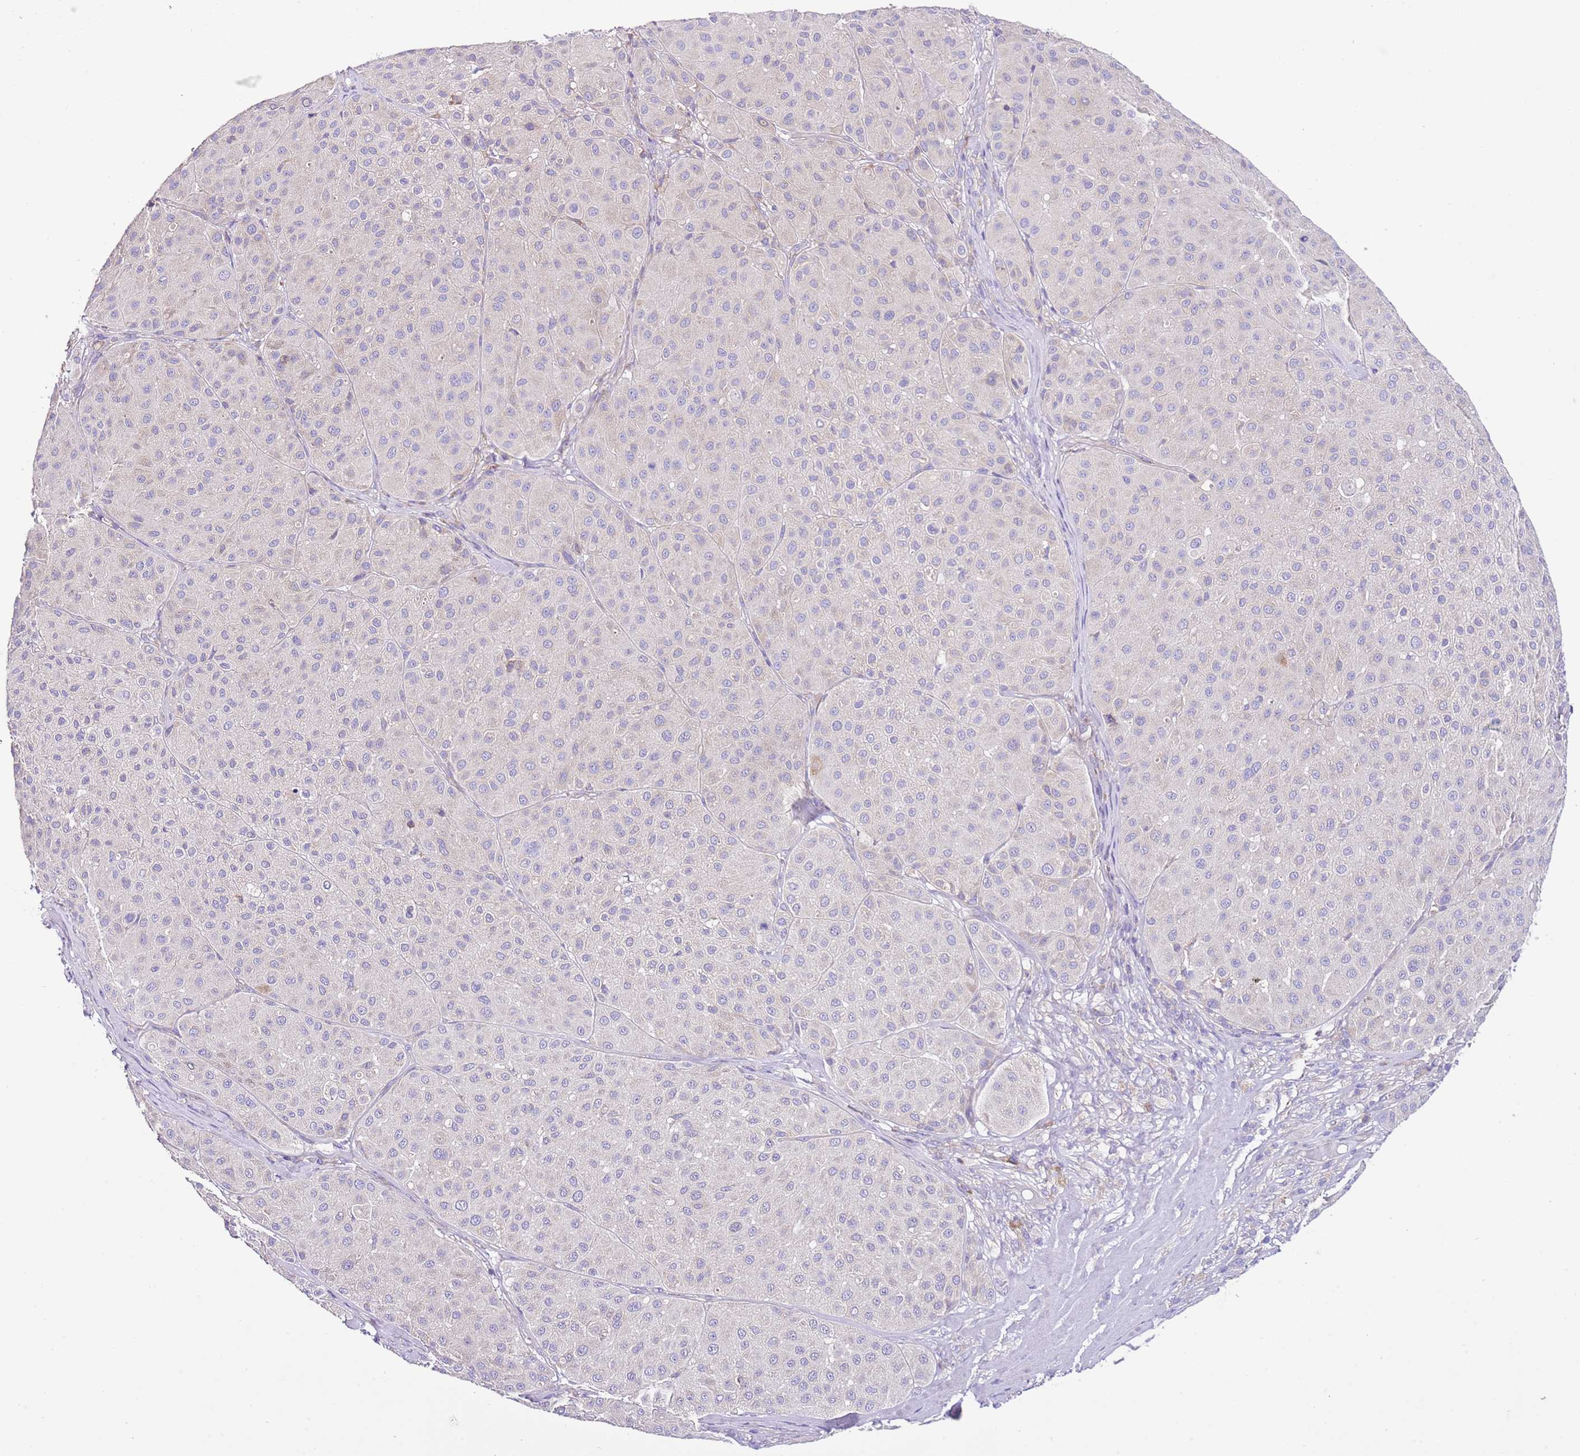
{"staining": {"intensity": "negative", "quantity": "none", "location": "none"}, "tissue": "melanoma", "cell_type": "Tumor cells", "image_type": "cancer", "snomed": [{"axis": "morphology", "description": "Malignant melanoma, Metastatic site"}, {"axis": "topography", "description": "Smooth muscle"}], "caption": "This micrograph is of melanoma stained with IHC to label a protein in brown with the nuclei are counter-stained blue. There is no staining in tumor cells.", "gene": "RPS10", "patient": {"sex": "male", "age": 41}}